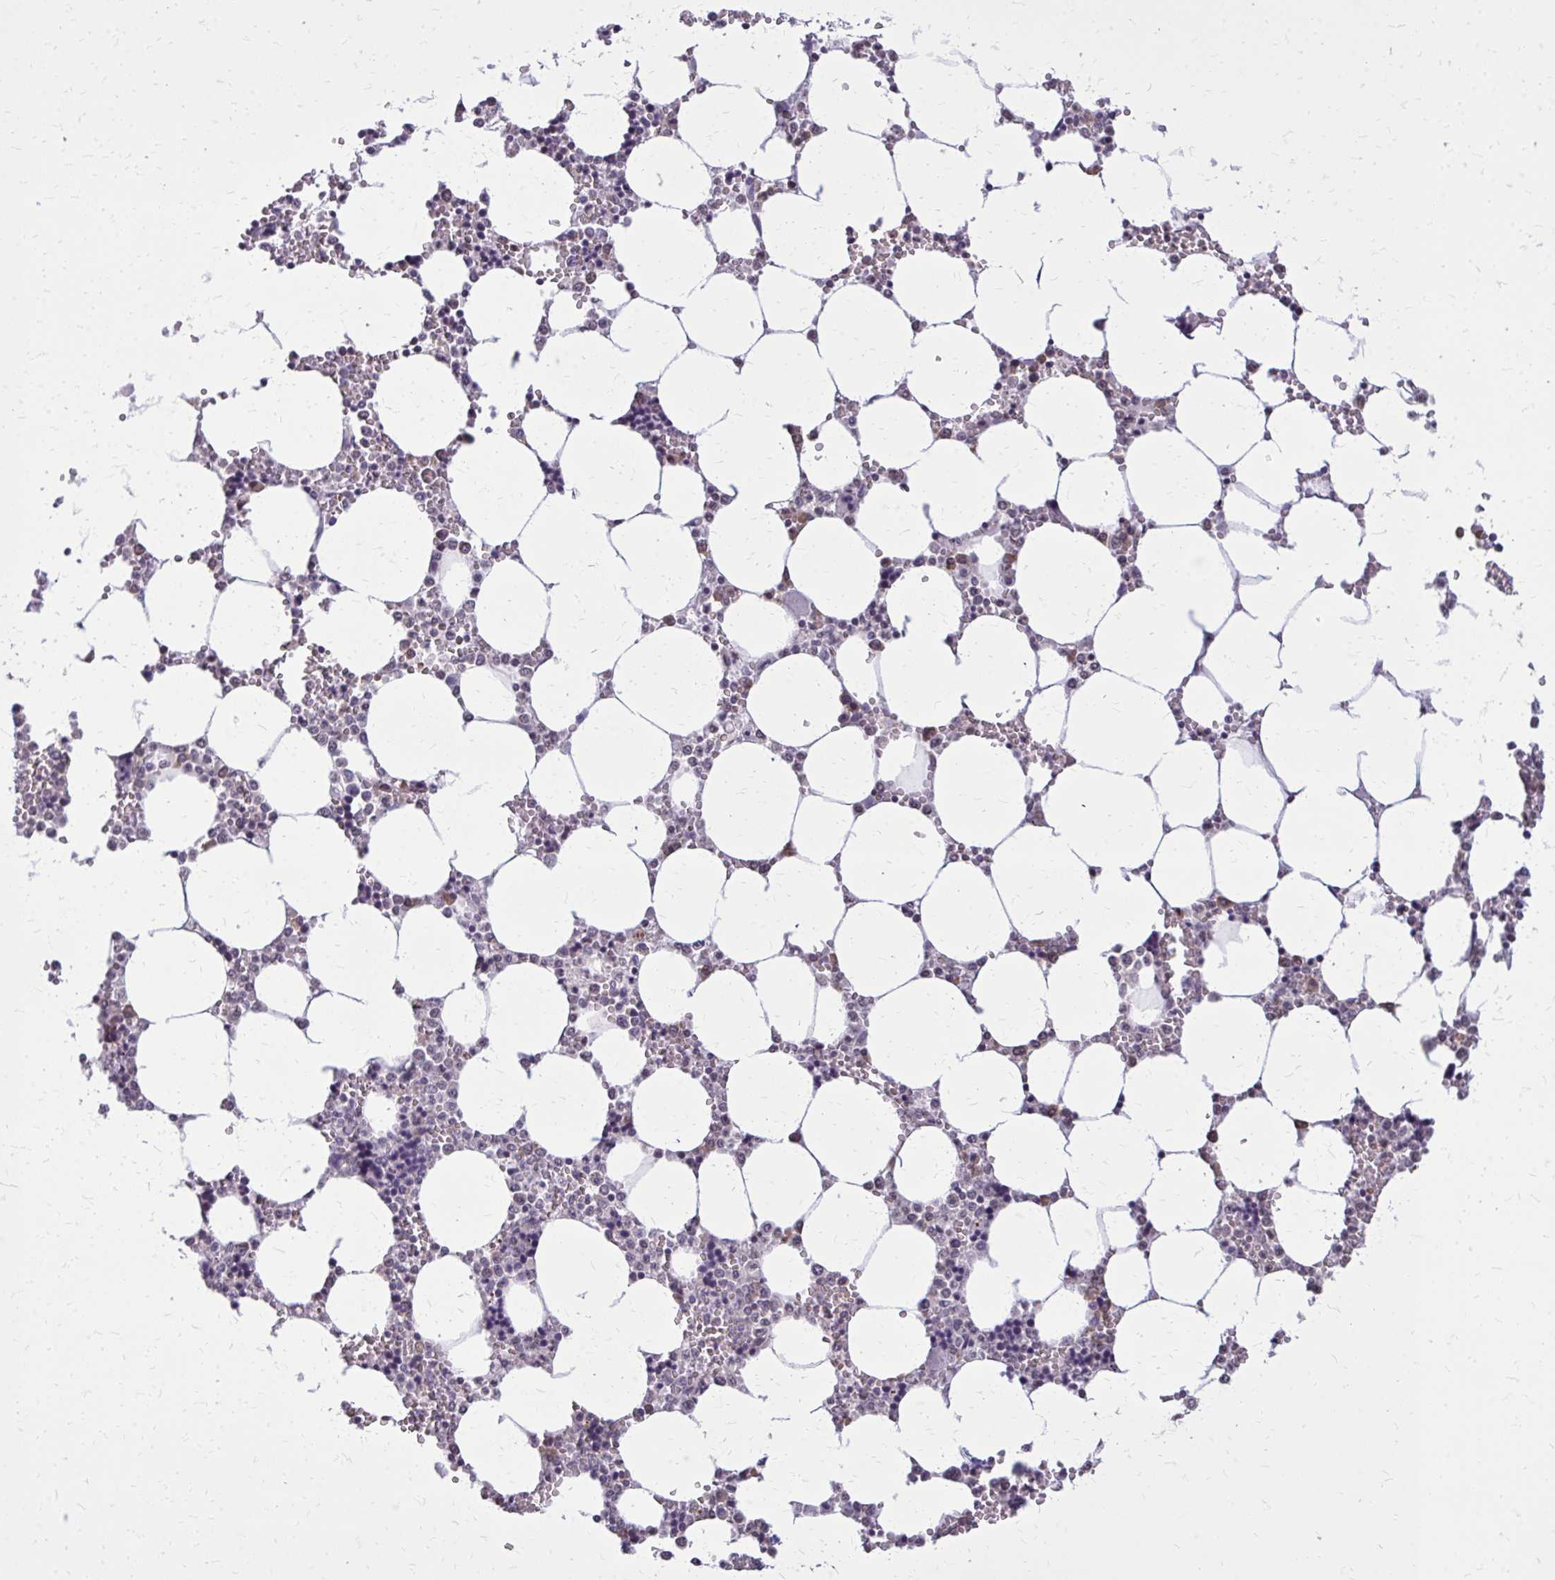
{"staining": {"intensity": "weak", "quantity": "<25%", "location": "cytoplasmic/membranous"}, "tissue": "bone marrow", "cell_type": "Hematopoietic cells", "image_type": "normal", "snomed": [{"axis": "morphology", "description": "Normal tissue, NOS"}, {"axis": "topography", "description": "Bone marrow"}], "caption": "The immunohistochemistry photomicrograph has no significant staining in hematopoietic cells of bone marrow.", "gene": "AKAP5", "patient": {"sex": "male", "age": 64}}